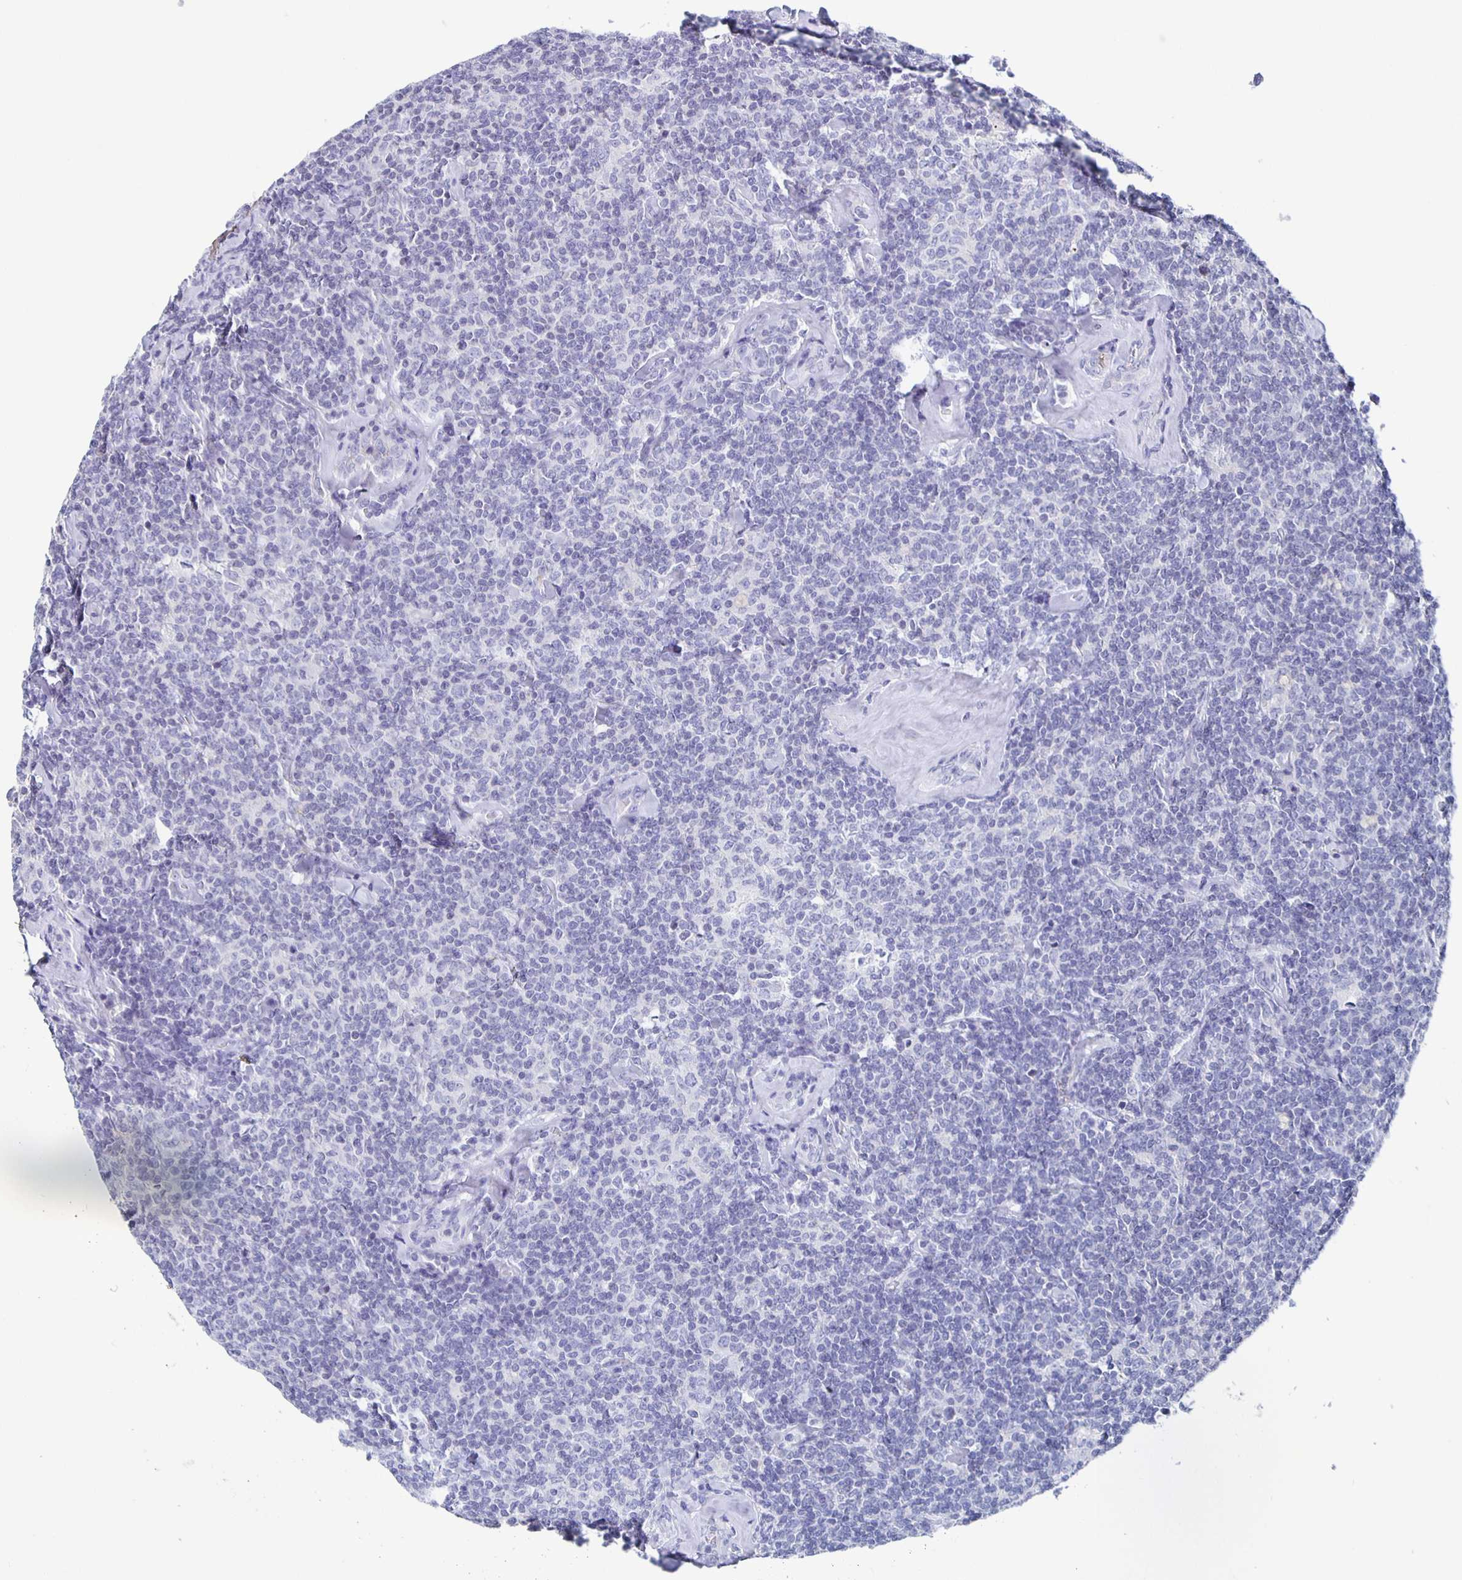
{"staining": {"intensity": "negative", "quantity": "none", "location": "none"}, "tissue": "lymphoma", "cell_type": "Tumor cells", "image_type": "cancer", "snomed": [{"axis": "morphology", "description": "Malignant lymphoma, non-Hodgkin's type, Low grade"}, {"axis": "topography", "description": "Lymph node"}], "caption": "Image shows no significant protein expression in tumor cells of low-grade malignant lymphoma, non-Hodgkin's type.", "gene": "FGA", "patient": {"sex": "female", "age": 56}}